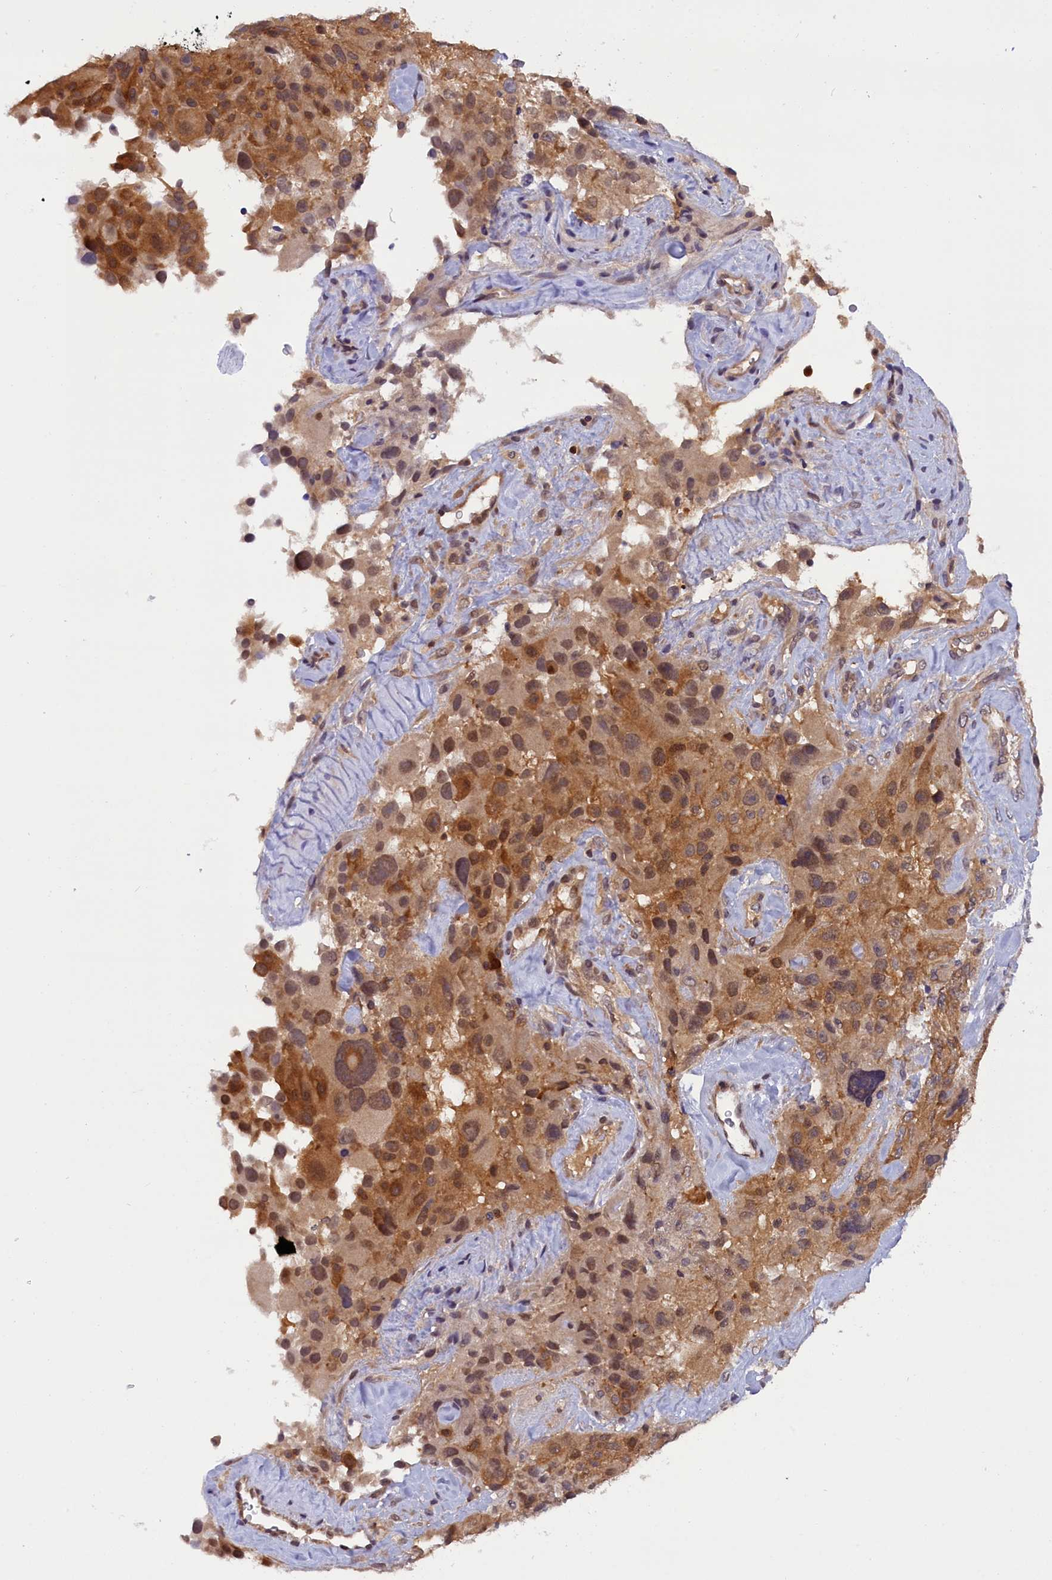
{"staining": {"intensity": "weak", "quantity": ">75%", "location": "cytoplasmic/membranous"}, "tissue": "melanoma", "cell_type": "Tumor cells", "image_type": "cancer", "snomed": [{"axis": "morphology", "description": "Malignant melanoma, Metastatic site"}, {"axis": "topography", "description": "Lymph node"}], "caption": "The micrograph reveals a brown stain indicating the presence of a protein in the cytoplasmic/membranous of tumor cells in melanoma. (Stains: DAB in brown, nuclei in blue, Microscopy: brightfield microscopy at high magnification).", "gene": "TBCB", "patient": {"sex": "male", "age": 62}}